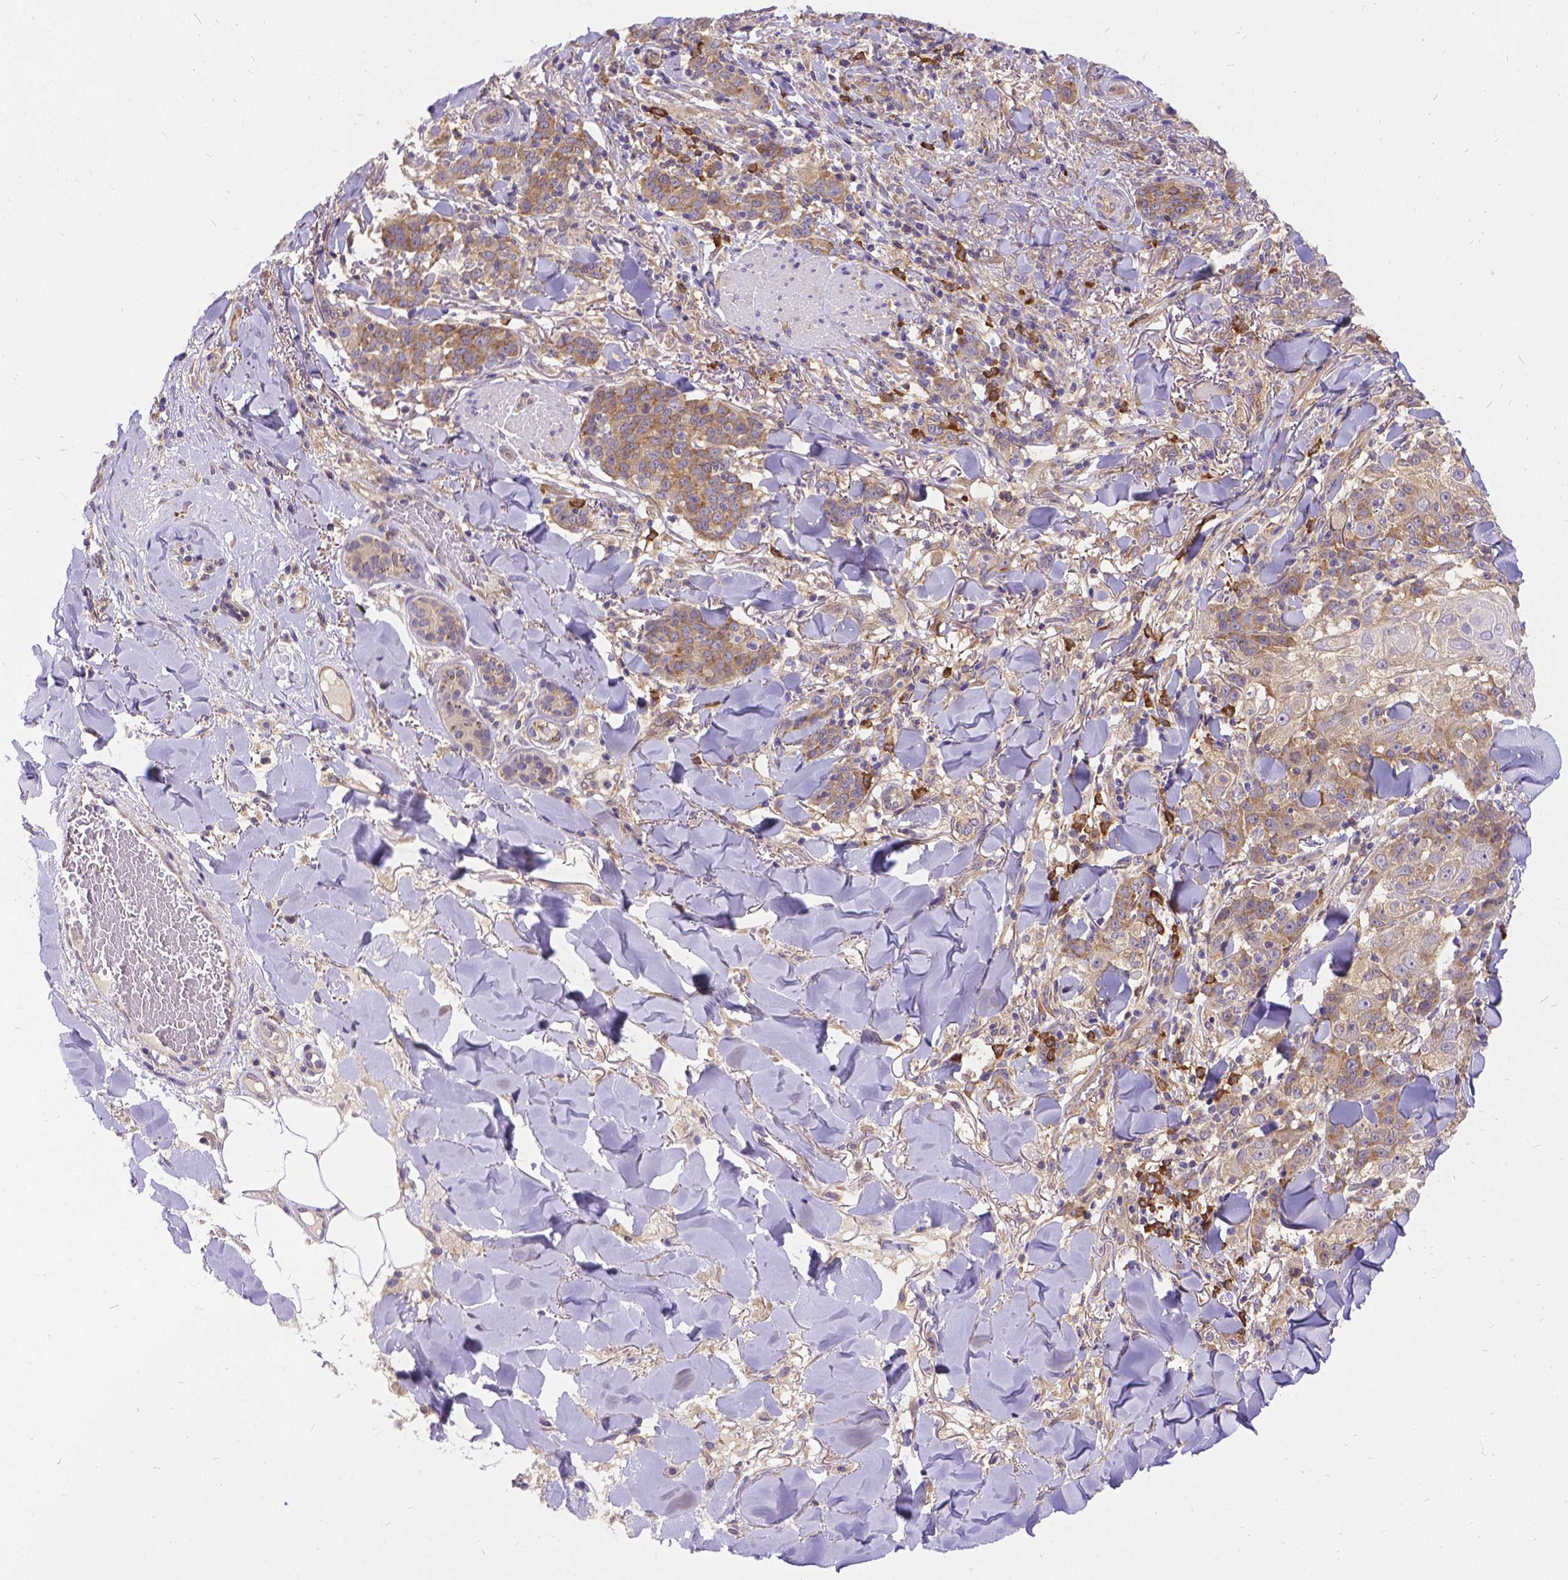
{"staining": {"intensity": "moderate", "quantity": "25%-75%", "location": "cytoplasmic/membranous"}, "tissue": "skin cancer", "cell_type": "Tumor cells", "image_type": "cancer", "snomed": [{"axis": "morphology", "description": "Normal tissue, NOS"}, {"axis": "morphology", "description": "Squamous cell carcinoma, NOS"}, {"axis": "topography", "description": "Skin"}], "caption": "Skin cancer (squamous cell carcinoma) tissue shows moderate cytoplasmic/membranous expression in approximately 25%-75% of tumor cells, visualized by immunohistochemistry.", "gene": "DENND6A", "patient": {"sex": "female", "age": 83}}